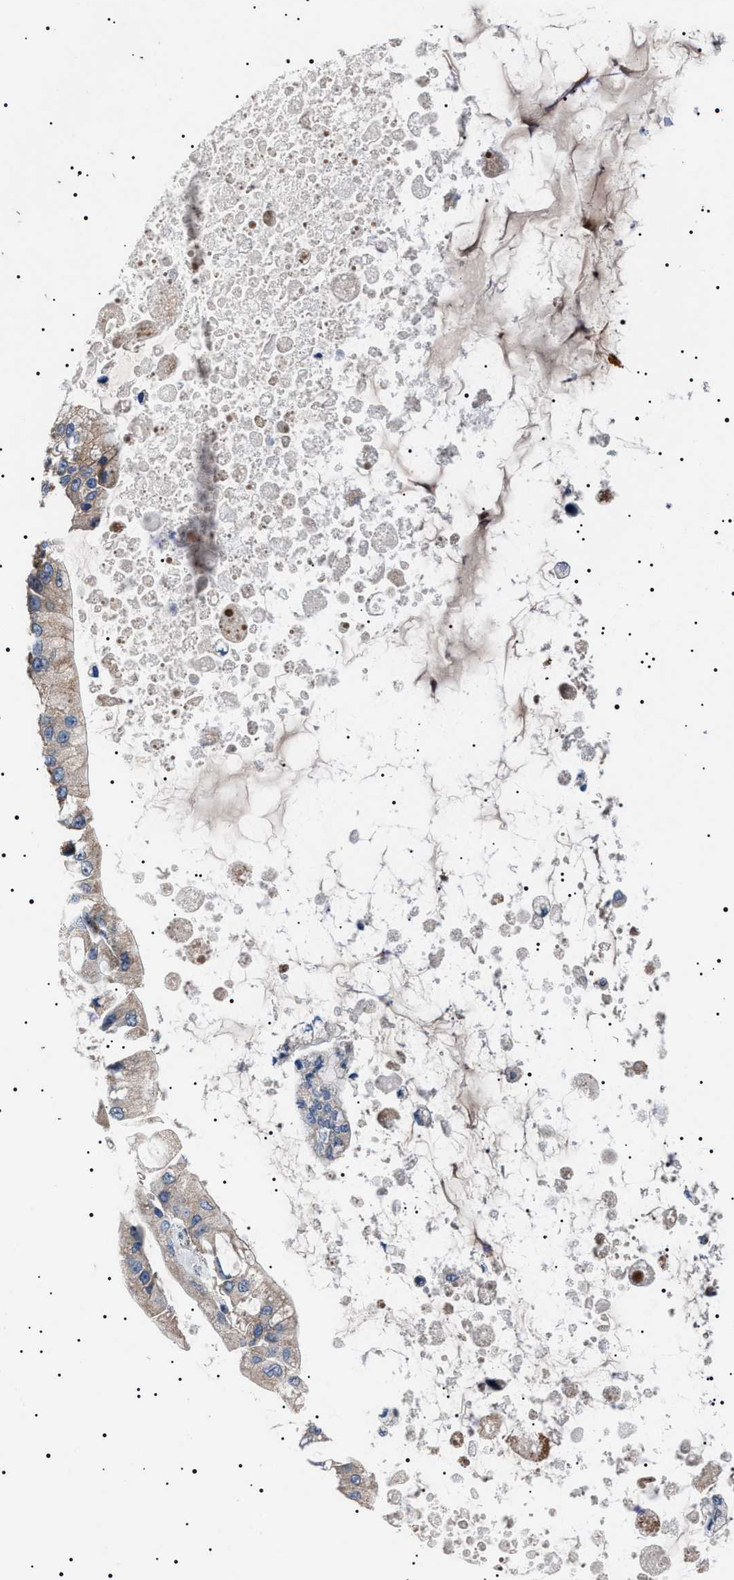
{"staining": {"intensity": "moderate", "quantity": ">75%", "location": "cytoplasmic/membranous"}, "tissue": "liver cancer", "cell_type": "Tumor cells", "image_type": "cancer", "snomed": [{"axis": "morphology", "description": "Cholangiocarcinoma"}, {"axis": "topography", "description": "Liver"}], "caption": "The photomicrograph reveals staining of liver cancer, revealing moderate cytoplasmic/membranous protein staining (brown color) within tumor cells. The staining is performed using DAB brown chromogen to label protein expression. The nuclei are counter-stained blue using hematoxylin.", "gene": "PTRH1", "patient": {"sex": "male", "age": 50}}